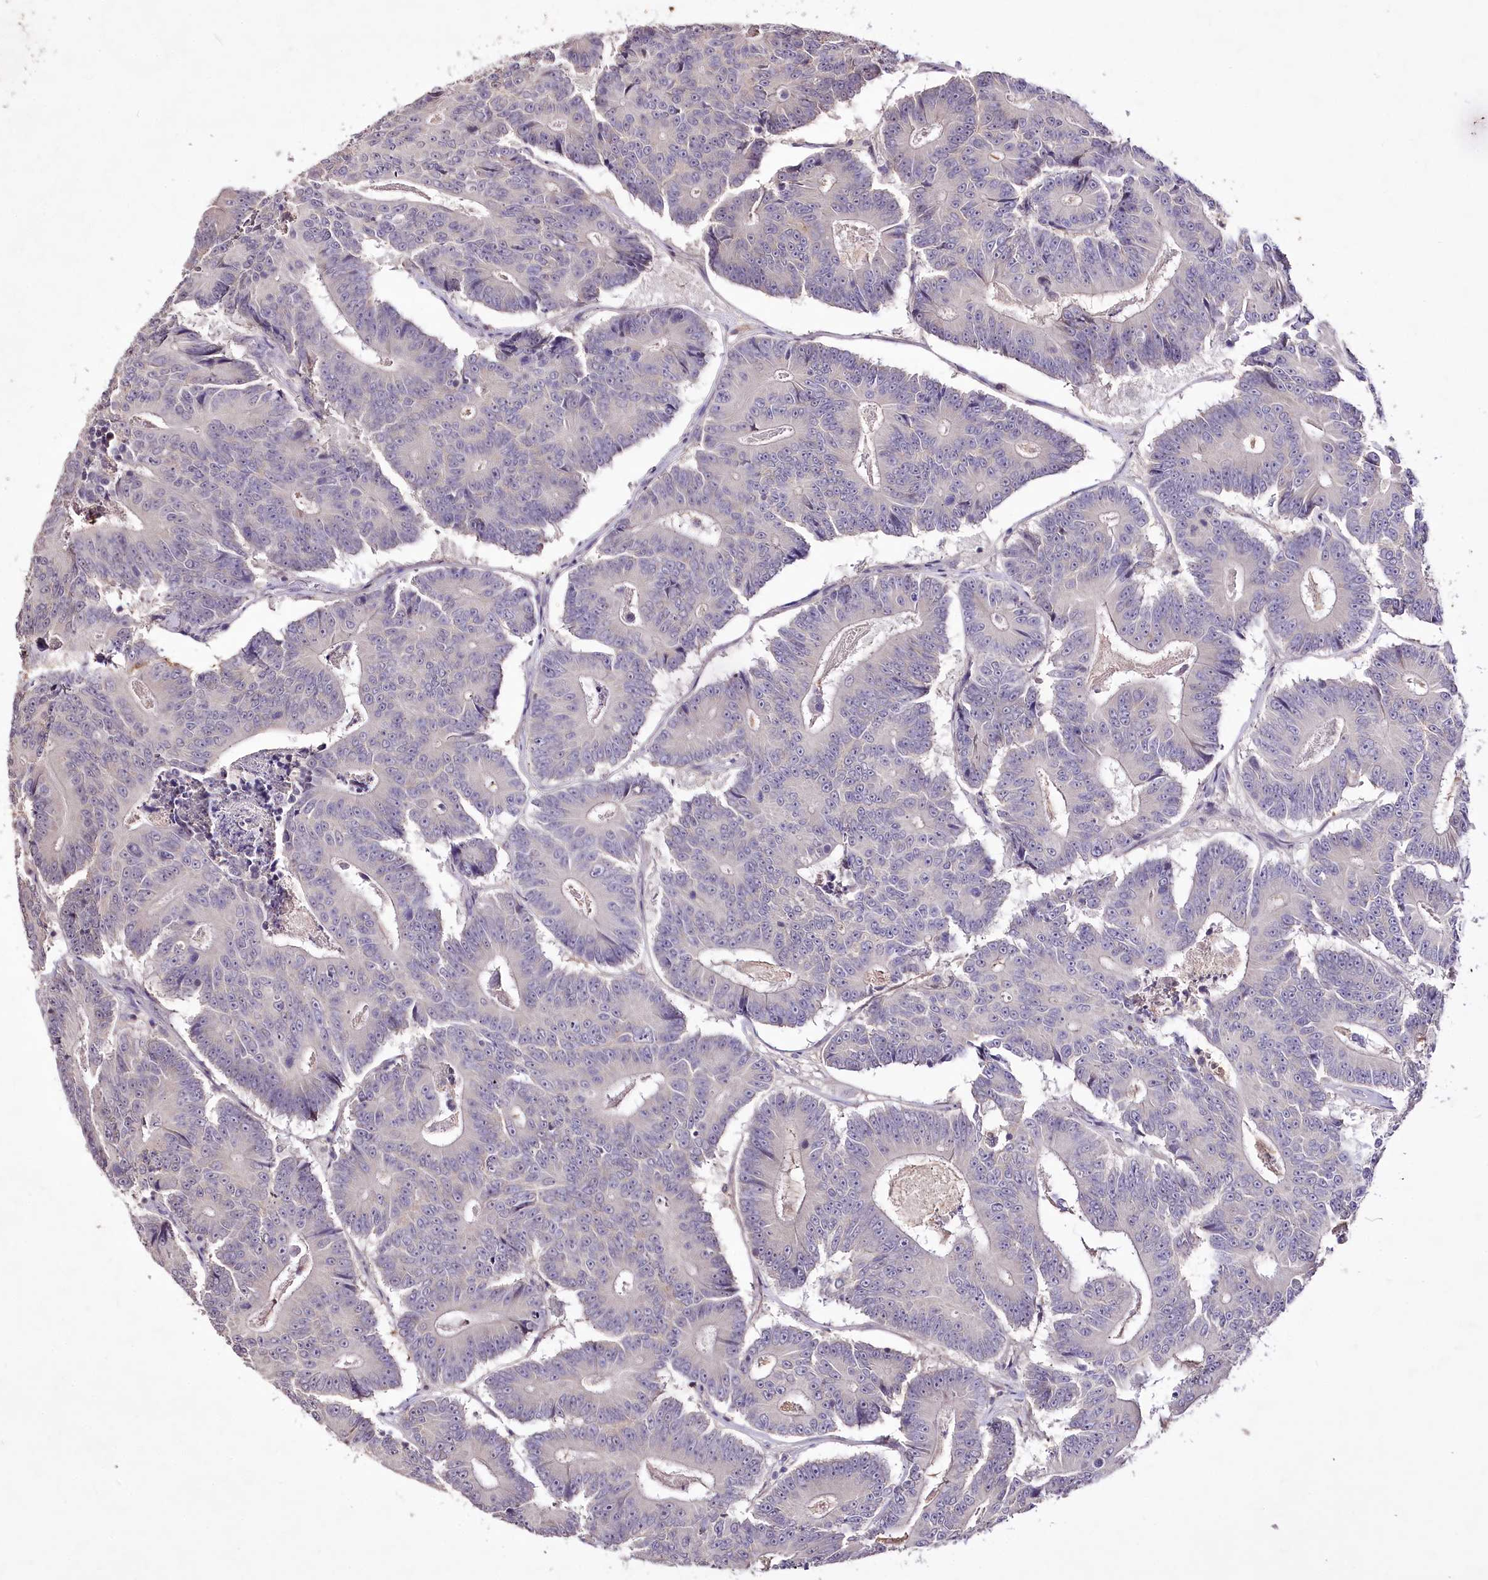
{"staining": {"intensity": "negative", "quantity": "none", "location": "none"}, "tissue": "colorectal cancer", "cell_type": "Tumor cells", "image_type": "cancer", "snomed": [{"axis": "morphology", "description": "Adenocarcinoma, NOS"}, {"axis": "topography", "description": "Colon"}], "caption": "IHC of human colorectal cancer displays no staining in tumor cells.", "gene": "ENPP1", "patient": {"sex": "male", "age": 83}}